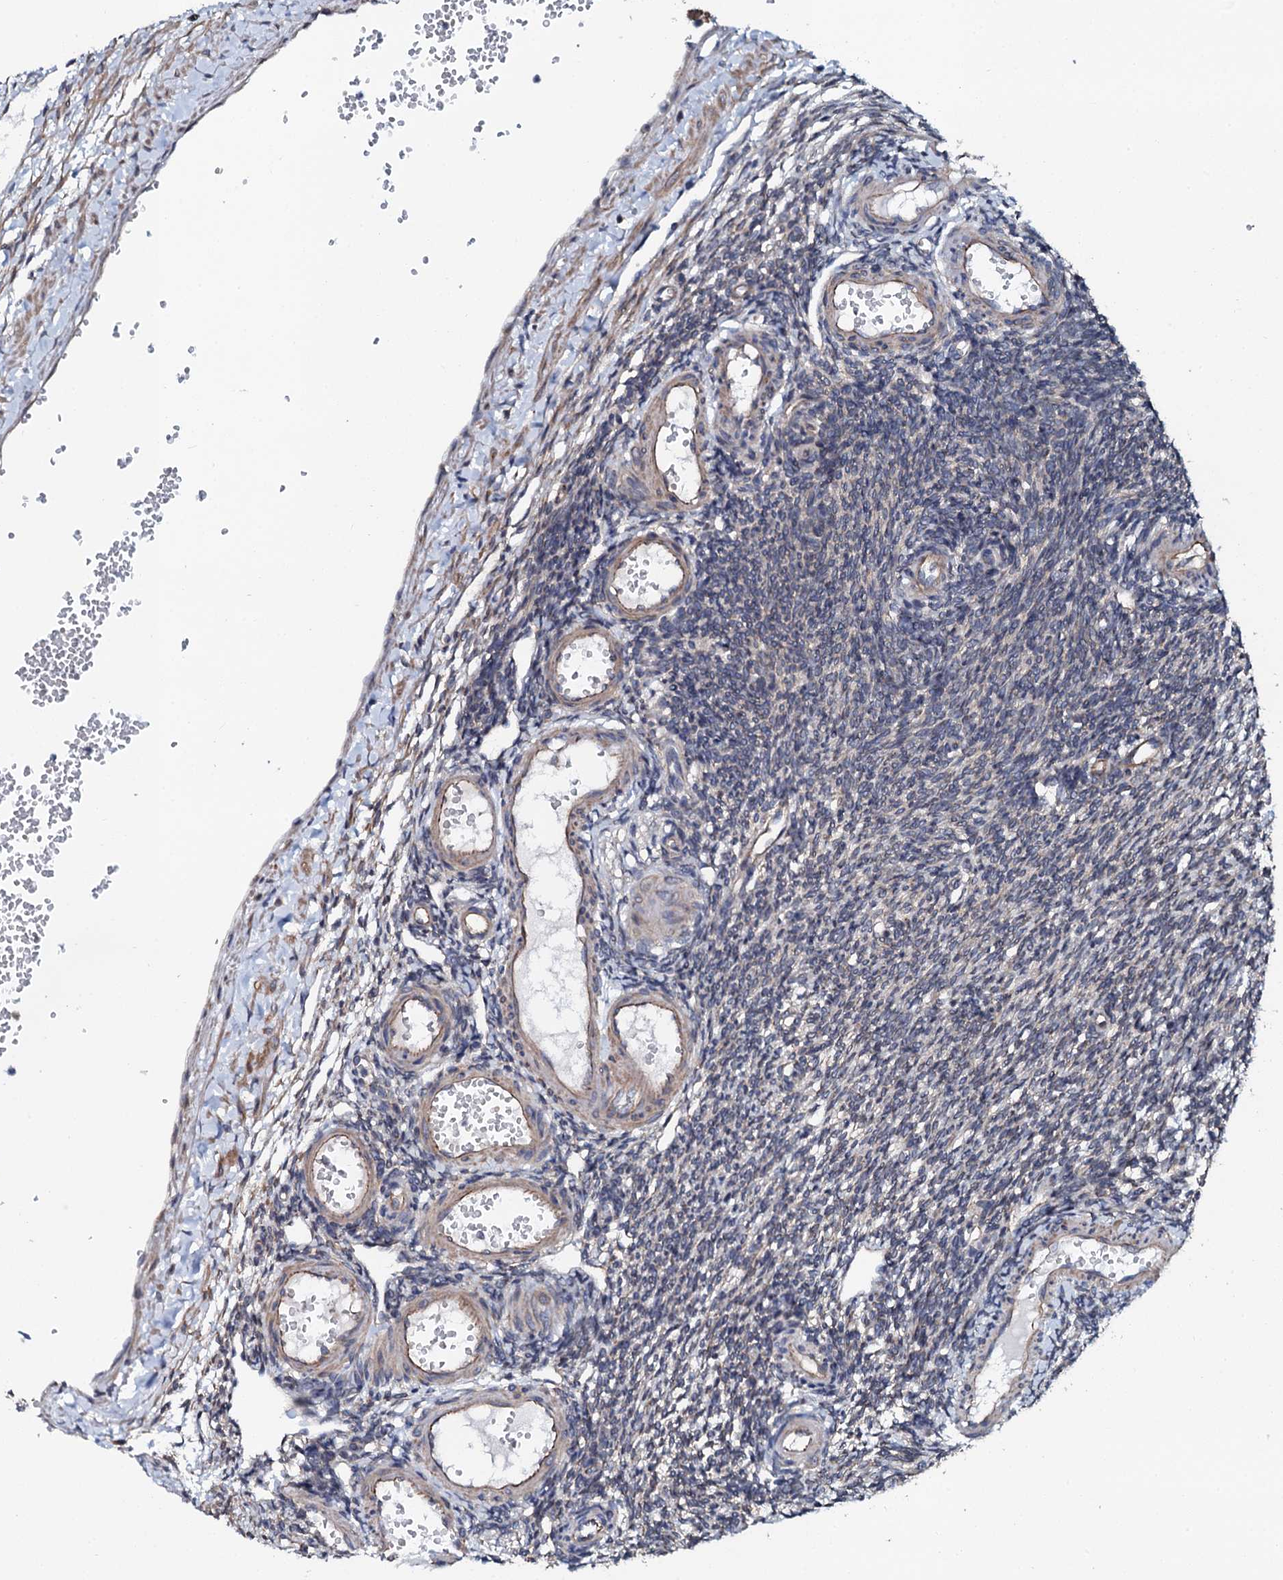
{"staining": {"intensity": "negative", "quantity": "none", "location": "none"}, "tissue": "ovary", "cell_type": "Ovarian stroma cells", "image_type": "normal", "snomed": [{"axis": "morphology", "description": "Normal tissue, NOS"}, {"axis": "morphology", "description": "Cyst, NOS"}, {"axis": "topography", "description": "Ovary"}], "caption": "Immunohistochemical staining of benign ovary reveals no significant expression in ovarian stroma cells. The staining is performed using DAB brown chromogen with nuclei counter-stained in using hematoxylin.", "gene": "GLCE", "patient": {"sex": "female", "age": 33}}